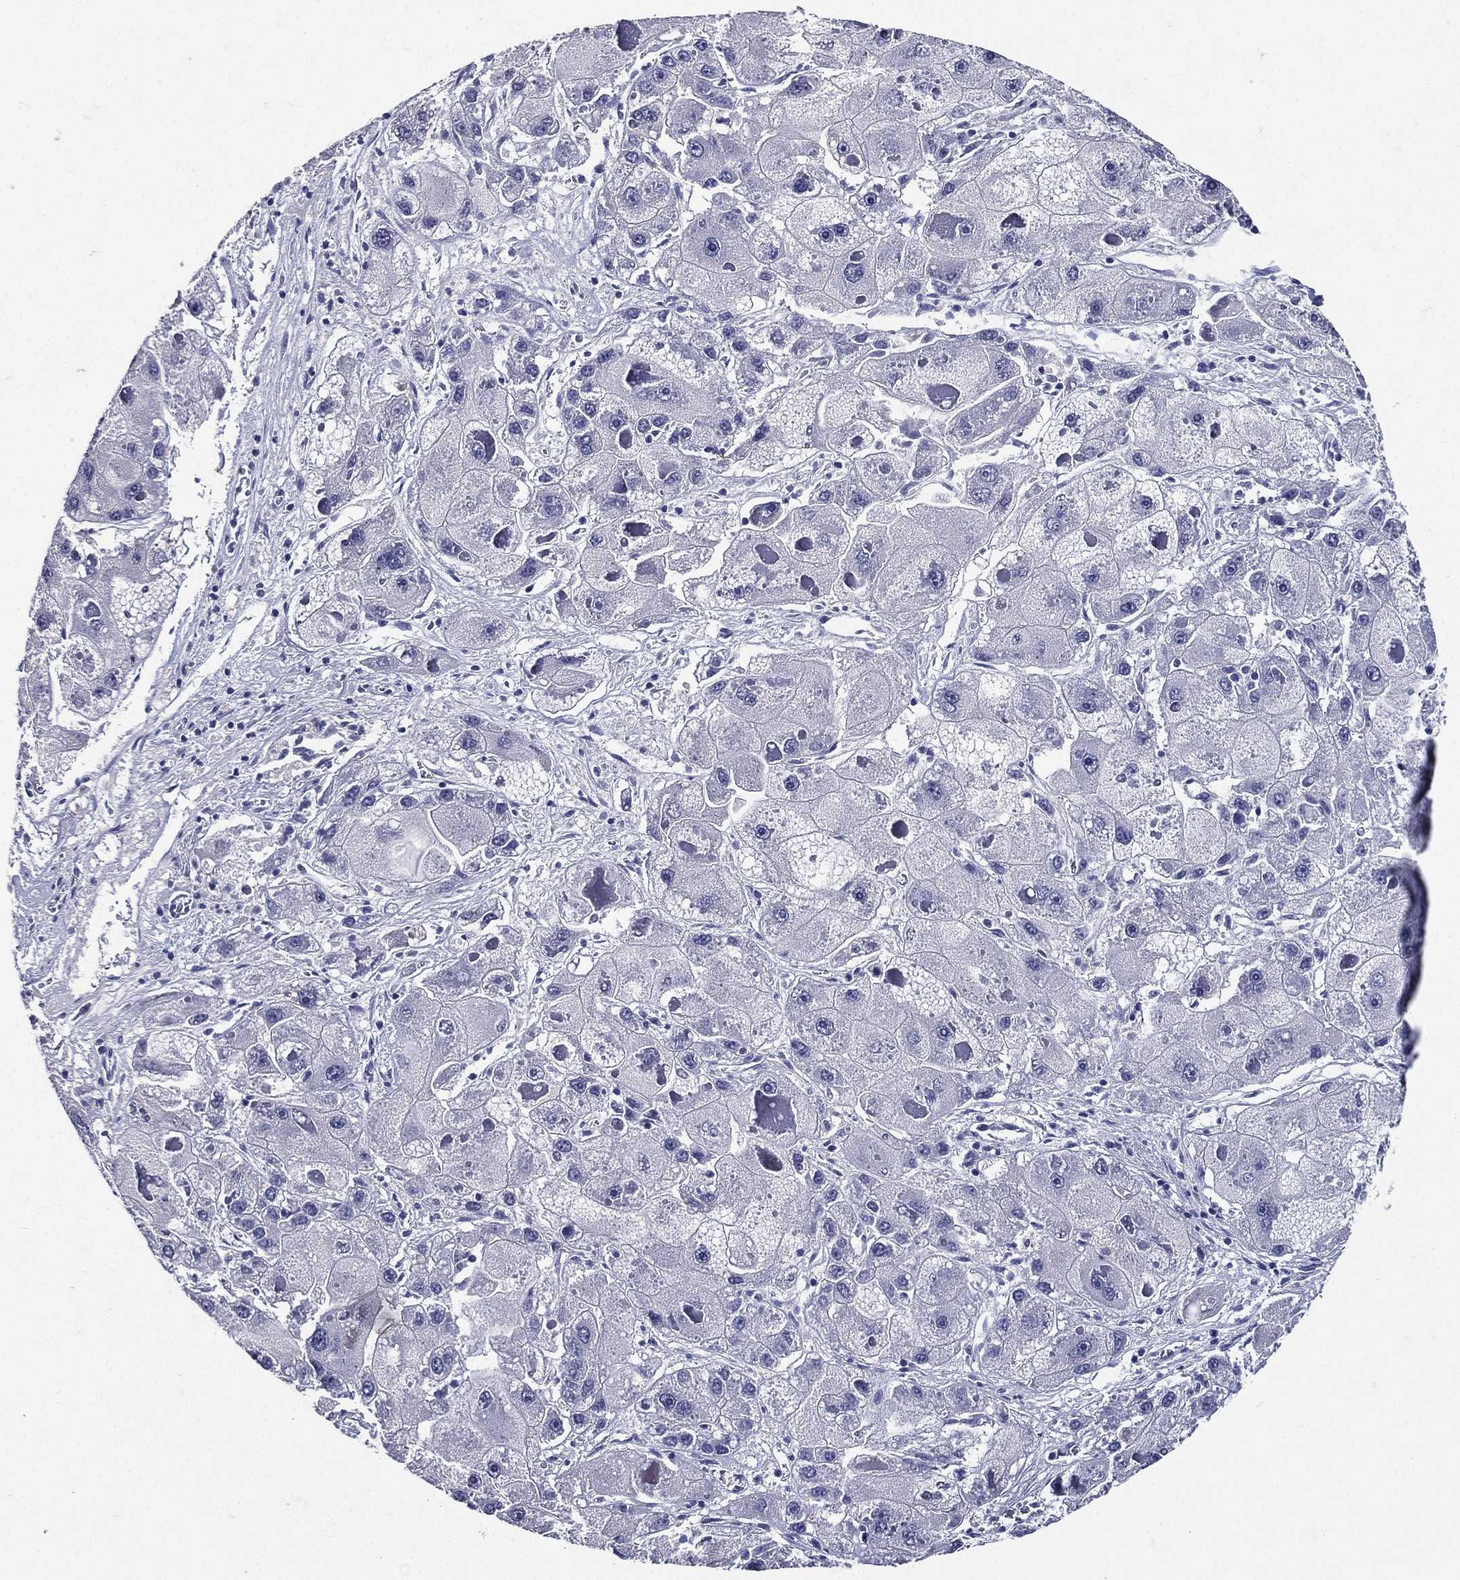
{"staining": {"intensity": "negative", "quantity": "none", "location": "none"}, "tissue": "liver cancer", "cell_type": "Tumor cells", "image_type": "cancer", "snomed": [{"axis": "morphology", "description": "Carcinoma, Hepatocellular, NOS"}, {"axis": "topography", "description": "Liver"}], "caption": "This is an IHC micrograph of human liver hepatocellular carcinoma. There is no staining in tumor cells.", "gene": "TGM1", "patient": {"sex": "female", "age": 73}}